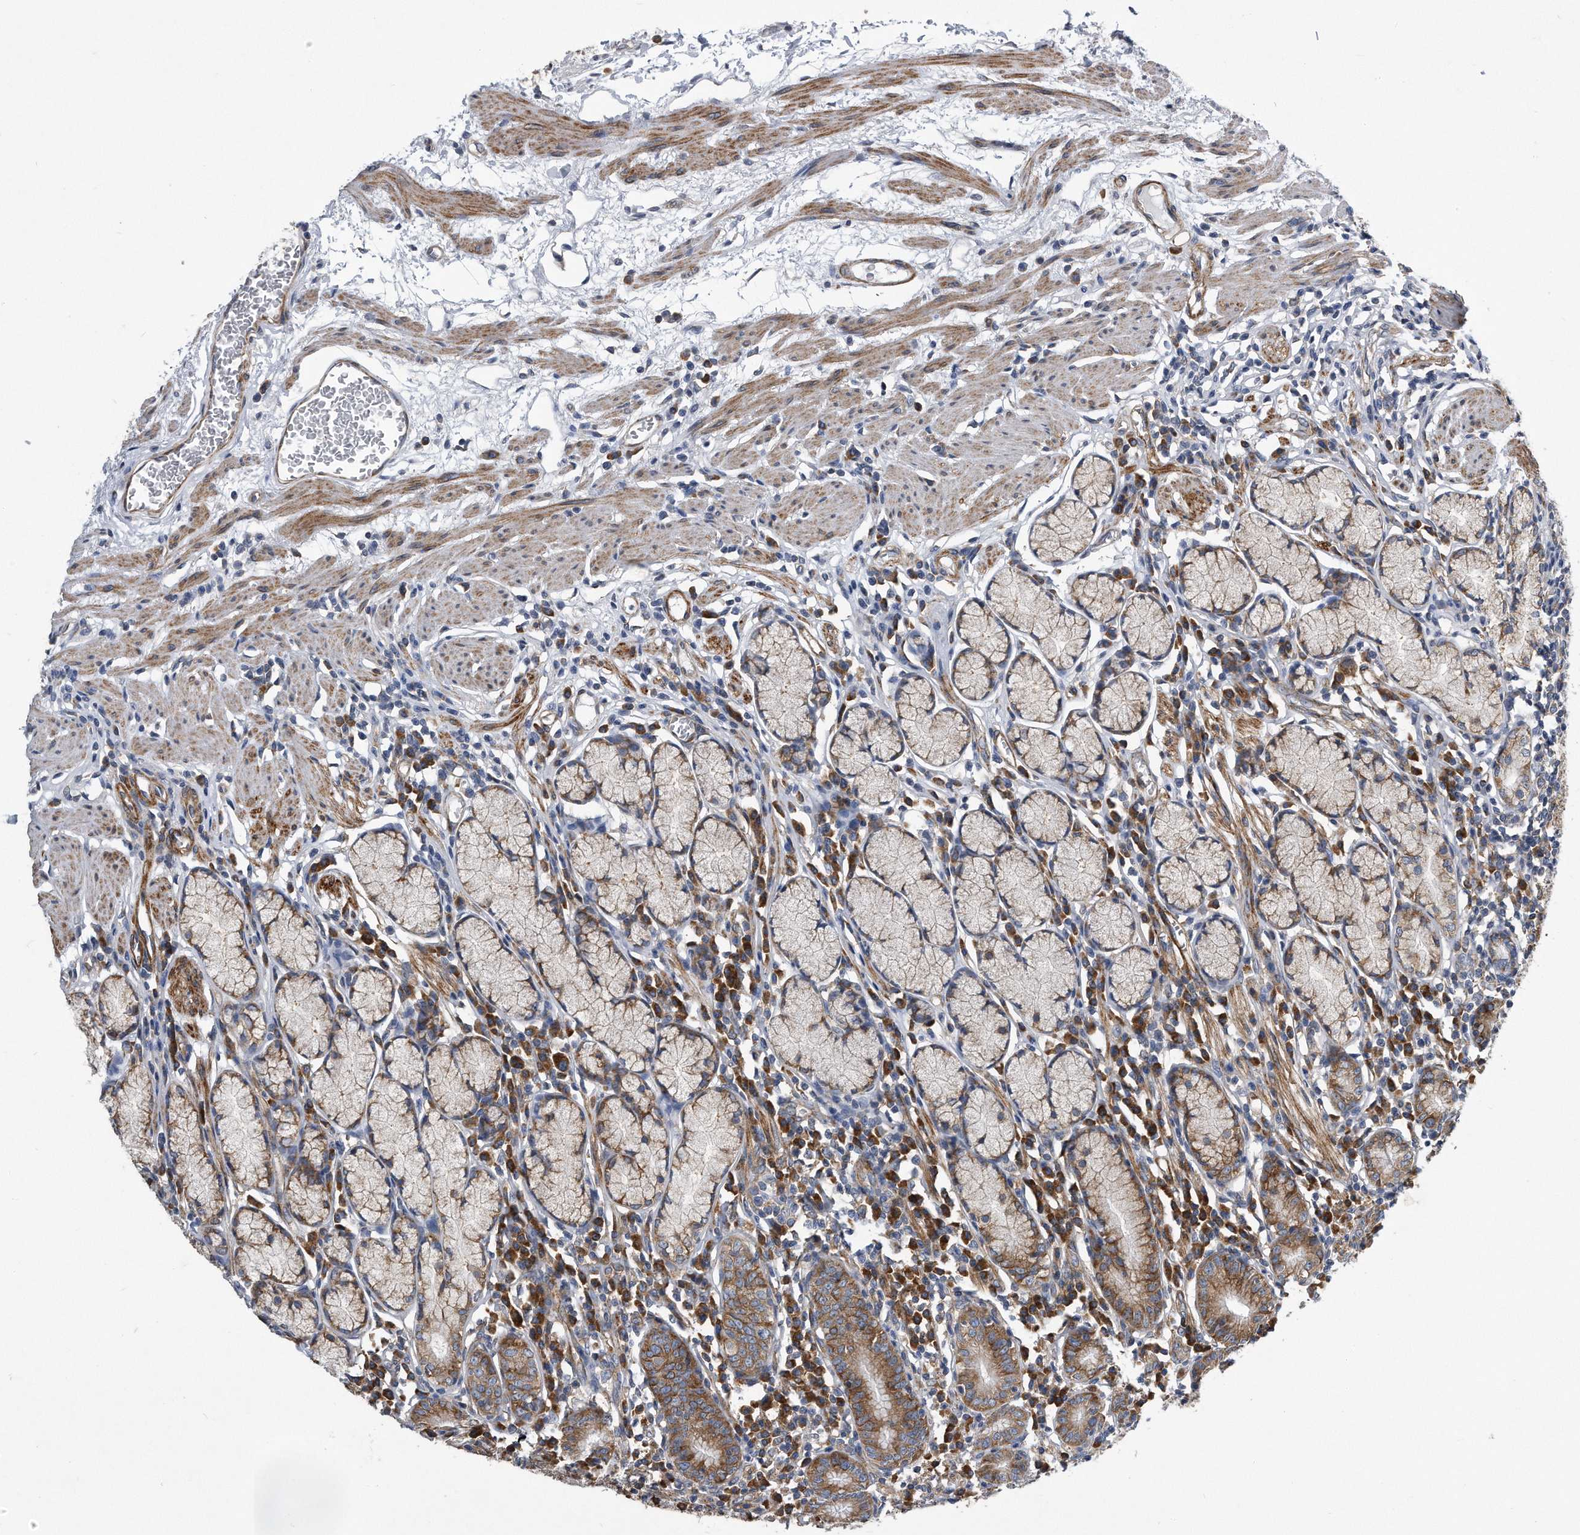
{"staining": {"intensity": "moderate", "quantity": "25%-75%", "location": "cytoplasmic/membranous"}, "tissue": "stomach", "cell_type": "Glandular cells", "image_type": "normal", "snomed": [{"axis": "morphology", "description": "Normal tissue, NOS"}, {"axis": "topography", "description": "Stomach"}], "caption": "Moderate cytoplasmic/membranous protein staining is present in approximately 25%-75% of glandular cells in stomach.", "gene": "EIF2B4", "patient": {"sex": "male", "age": 55}}